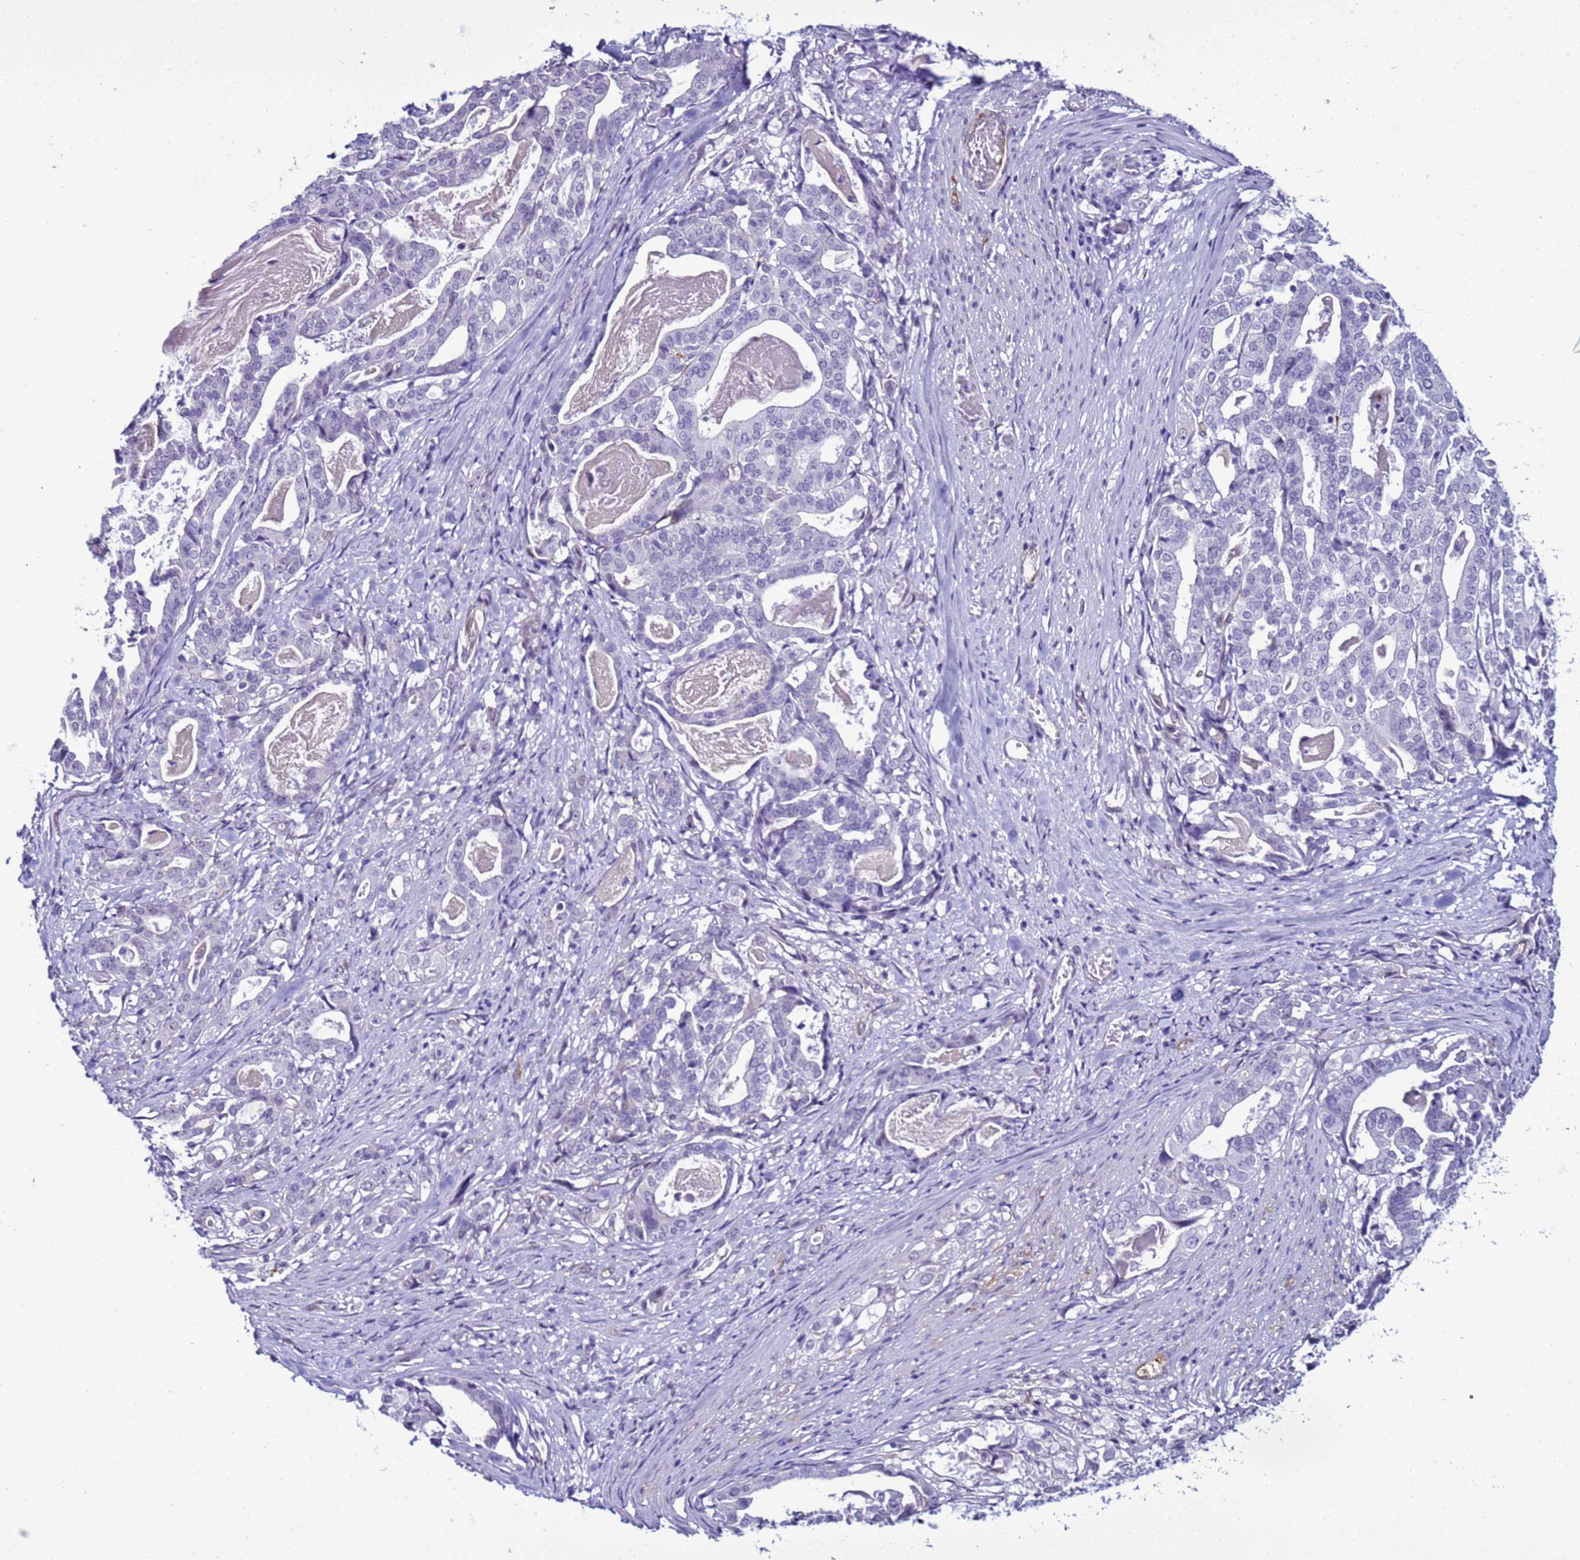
{"staining": {"intensity": "negative", "quantity": "none", "location": "none"}, "tissue": "stomach cancer", "cell_type": "Tumor cells", "image_type": "cancer", "snomed": [{"axis": "morphology", "description": "Adenocarcinoma, NOS"}, {"axis": "topography", "description": "Stomach"}], "caption": "Photomicrograph shows no significant protein positivity in tumor cells of stomach adenocarcinoma.", "gene": "LRRC10B", "patient": {"sex": "male", "age": 48}}